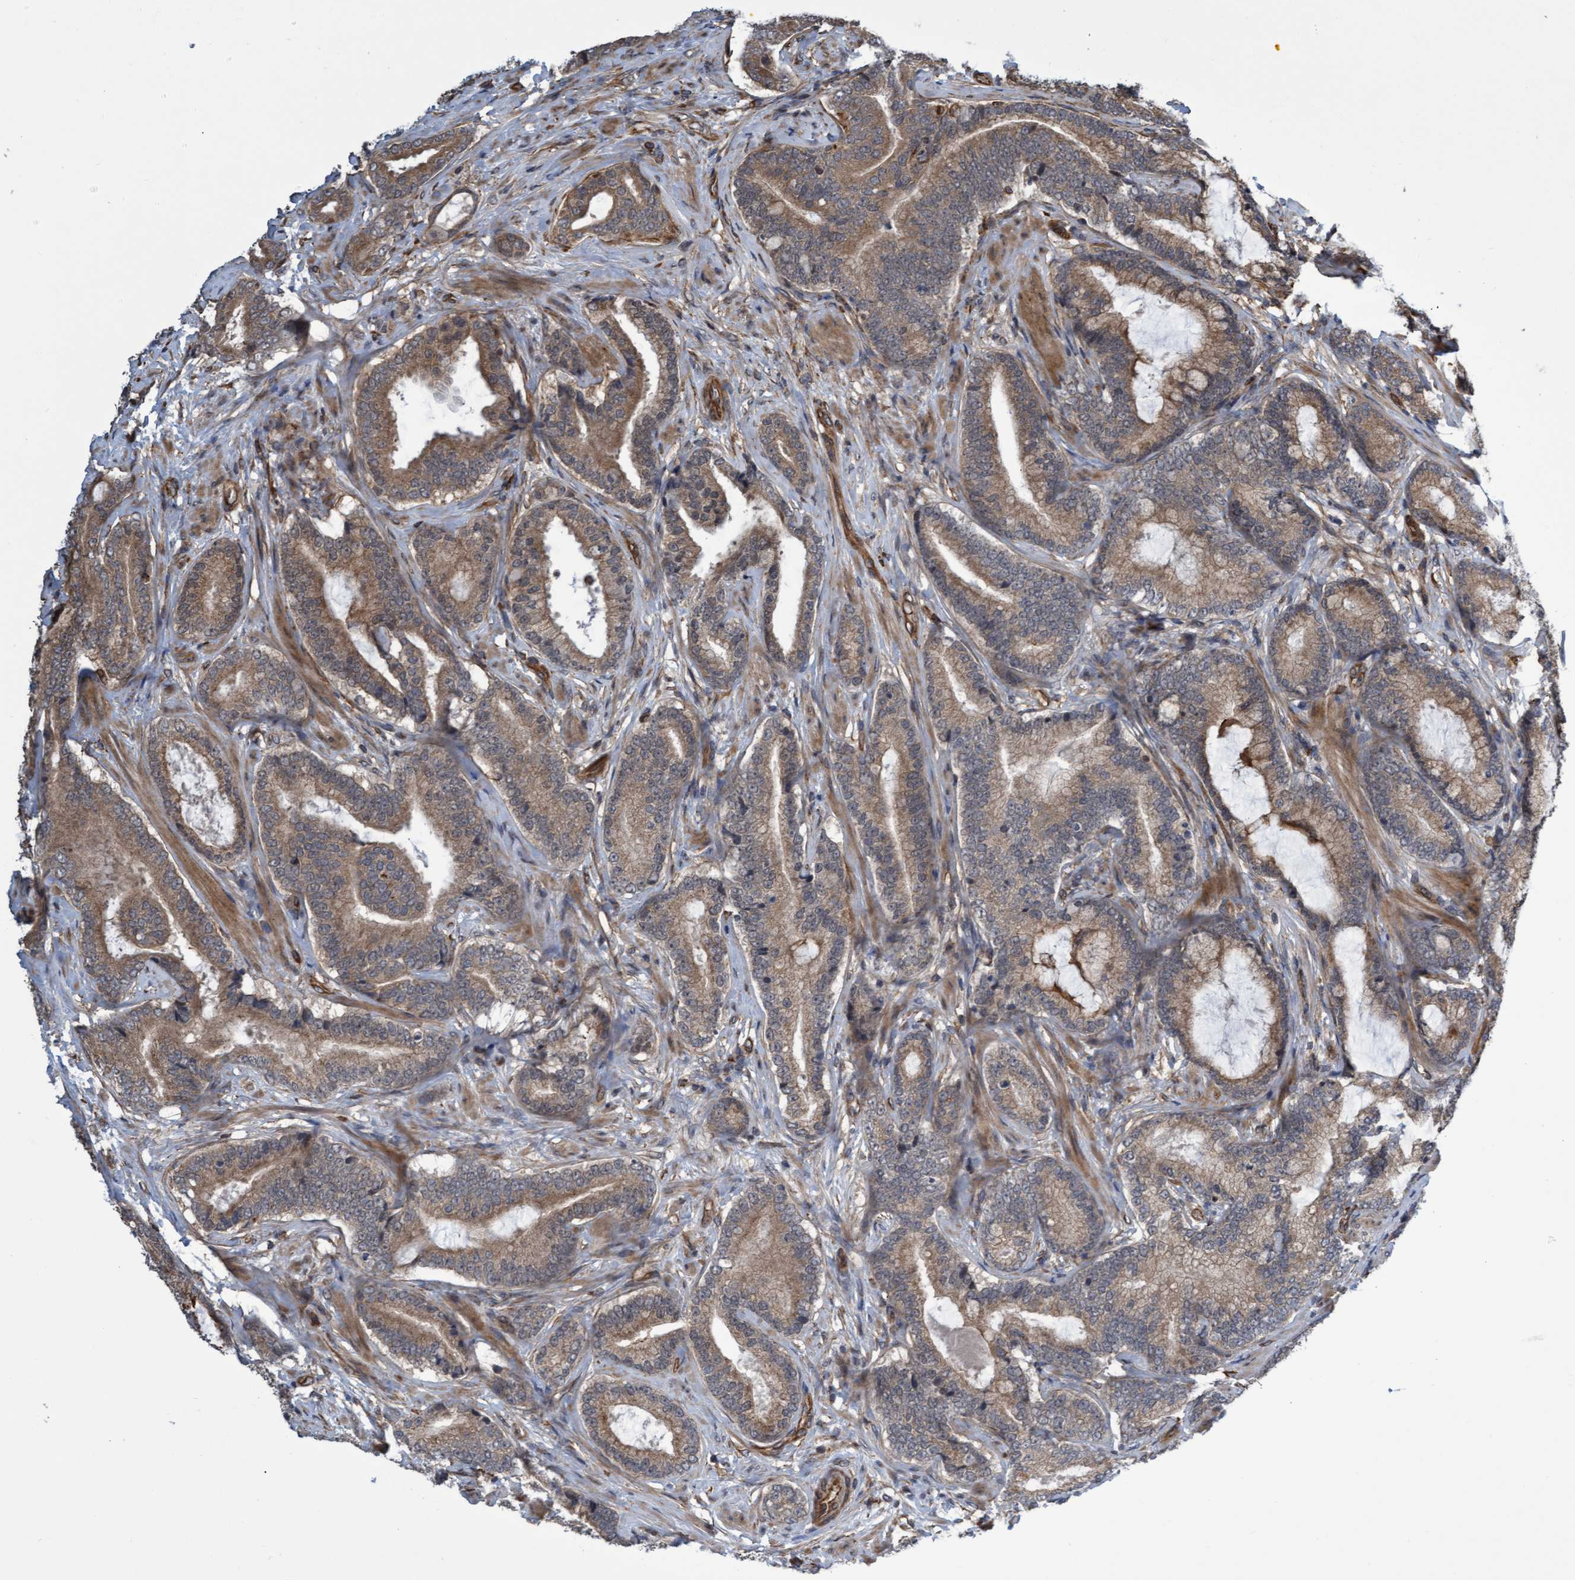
{"staining": {"intensity": "moderate", "quantity": "25%-75%", "location": "cytoplasmic/membranous"}, "tissue": "prostate cancer", "cell_type": "Tumor cells", "image_type": "cancer", "snomed": [{"axis": "morphology", "description": "Adenocarcinoma, High grade"}, {"axis": "topography", "description": "Prostate"}], "caption": "Human prostate cancer stained for a protein (brown) shows moderate cytoplasmic/membranous positive staining in approximately 25%-75% of tumor cells.", "gene": "TNFRSF10B", "patient": {"sex": "male", "age": 55}}